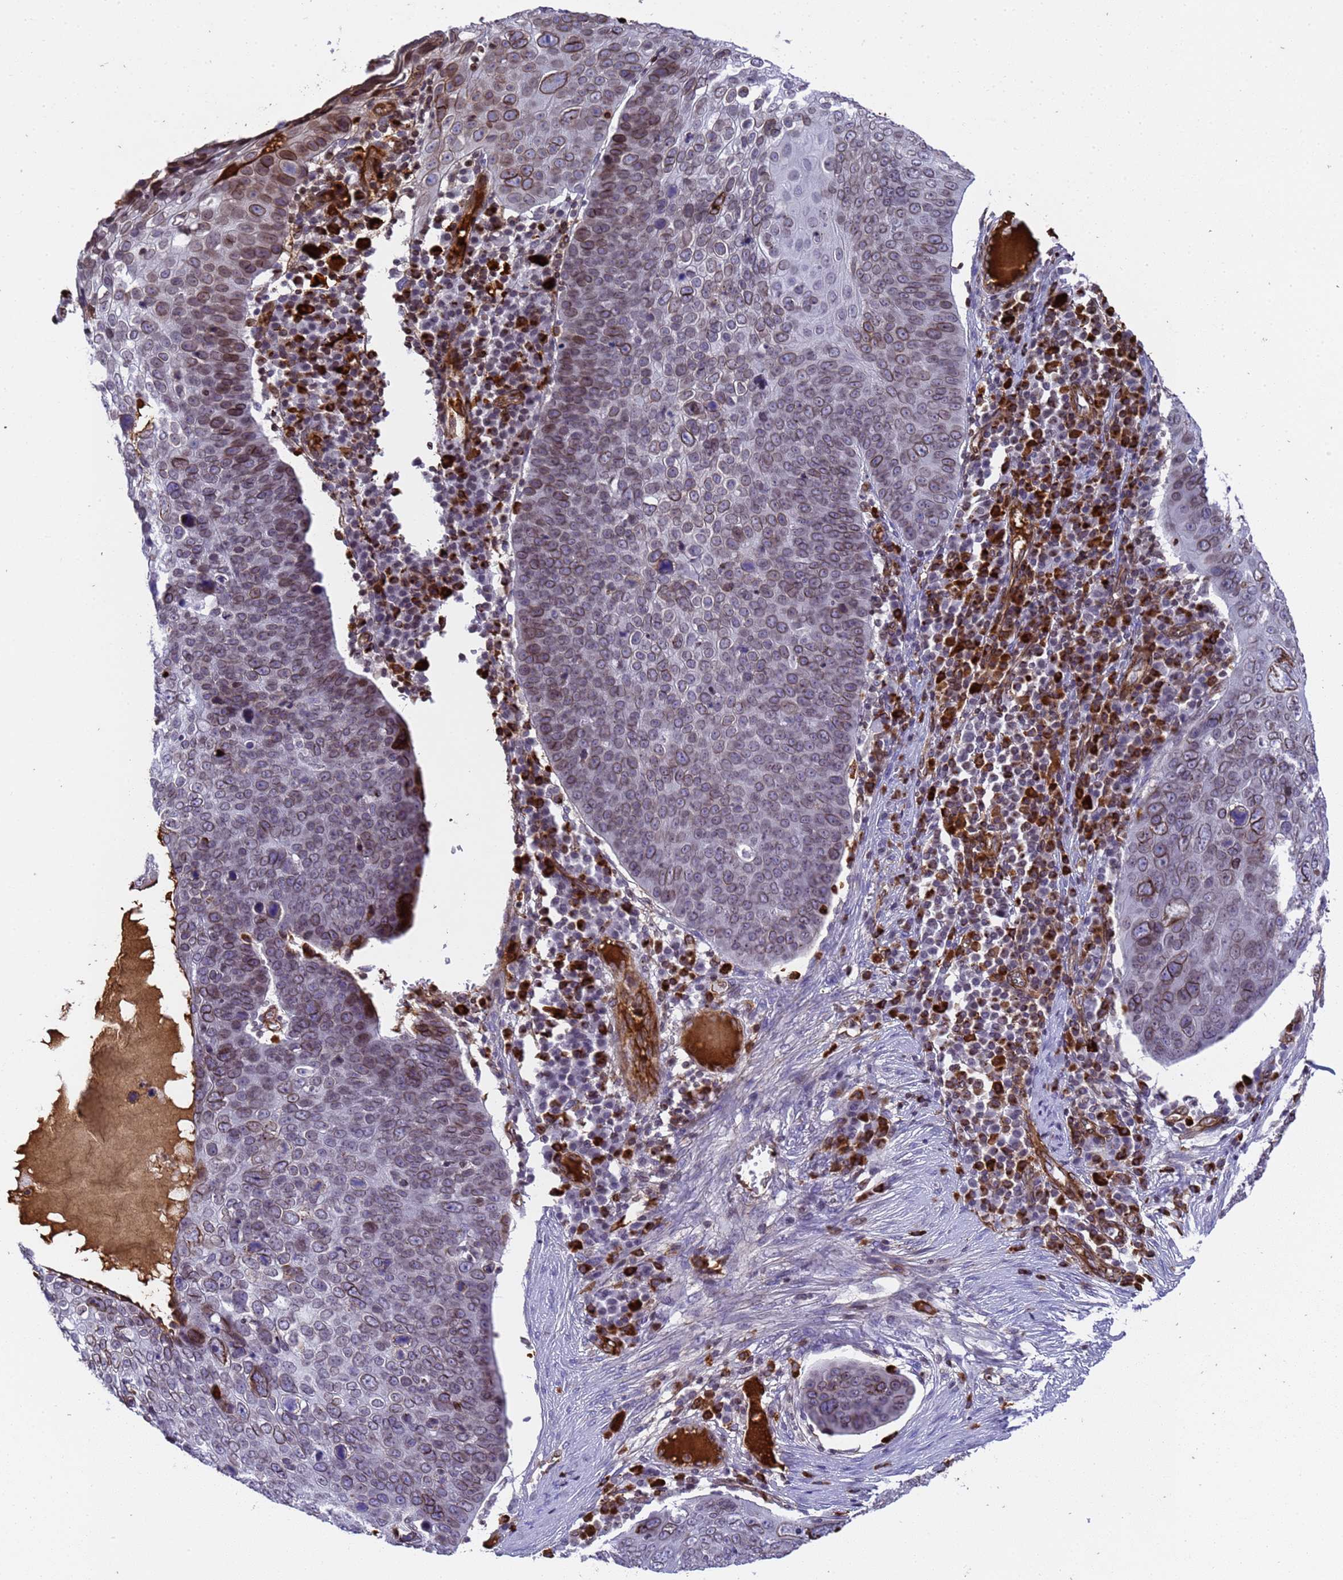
{"staining": {"intensity": "moderate", "quantity": "<25%", "location": "cytoplasmic/membranous,nuclear"}, "tissue": "skin cancer", "cell_type": "Tumor cells", "image_type": "cancer", "snomed": [{"axis": "morphology", "description": "Squamous cell carcinoma, NOS"}, {"axis": "topography", "description": "Skin"}], "caption": "A low amount of moderate cytoplasmic/membranous and nuclear expression is present in about <25% of tumor cells in skin squamous cell carcinoma tissue.", "gene": "IGFBP7", "patient": {"sex": "male", "age": 71}}